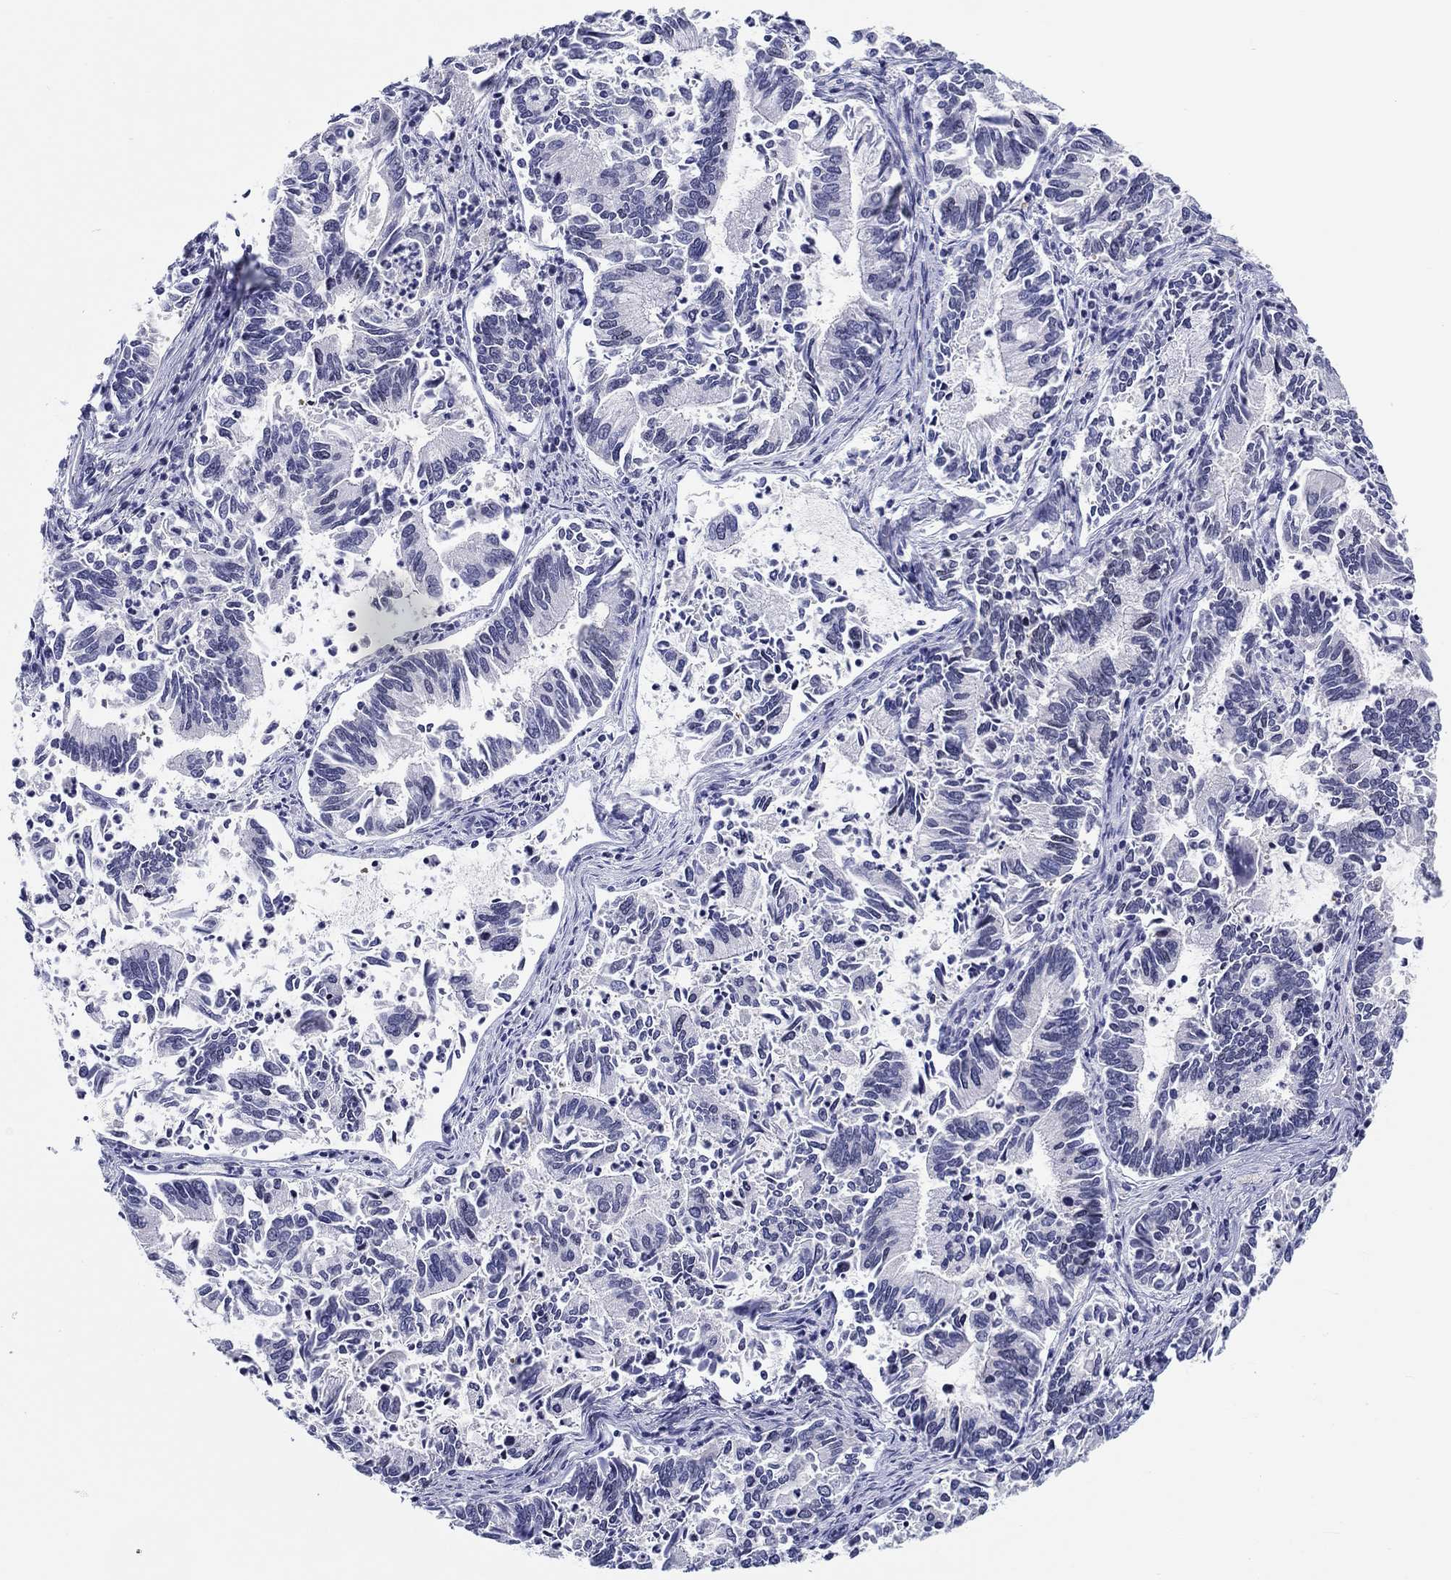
{"staining": {"intensity": "negative", "quantity": "none", "location": "none"}, "tissue": "cervical cancer", "cell_type": "Tumor cells", "image_type": "cancer", "snomed": [{"axis": "morphology", "description": "Adenocarcinoma, NOS"}, {"axis": "topography", "description": "Cervix"}], "caption": "A histopathology image of human cervical cancer is negative for staining in tumor cells. (Brightfield microscopy of DAB IHC at high magnification).", "gene": "H1-1", "patient": {"sex": "female", "age": 42}}